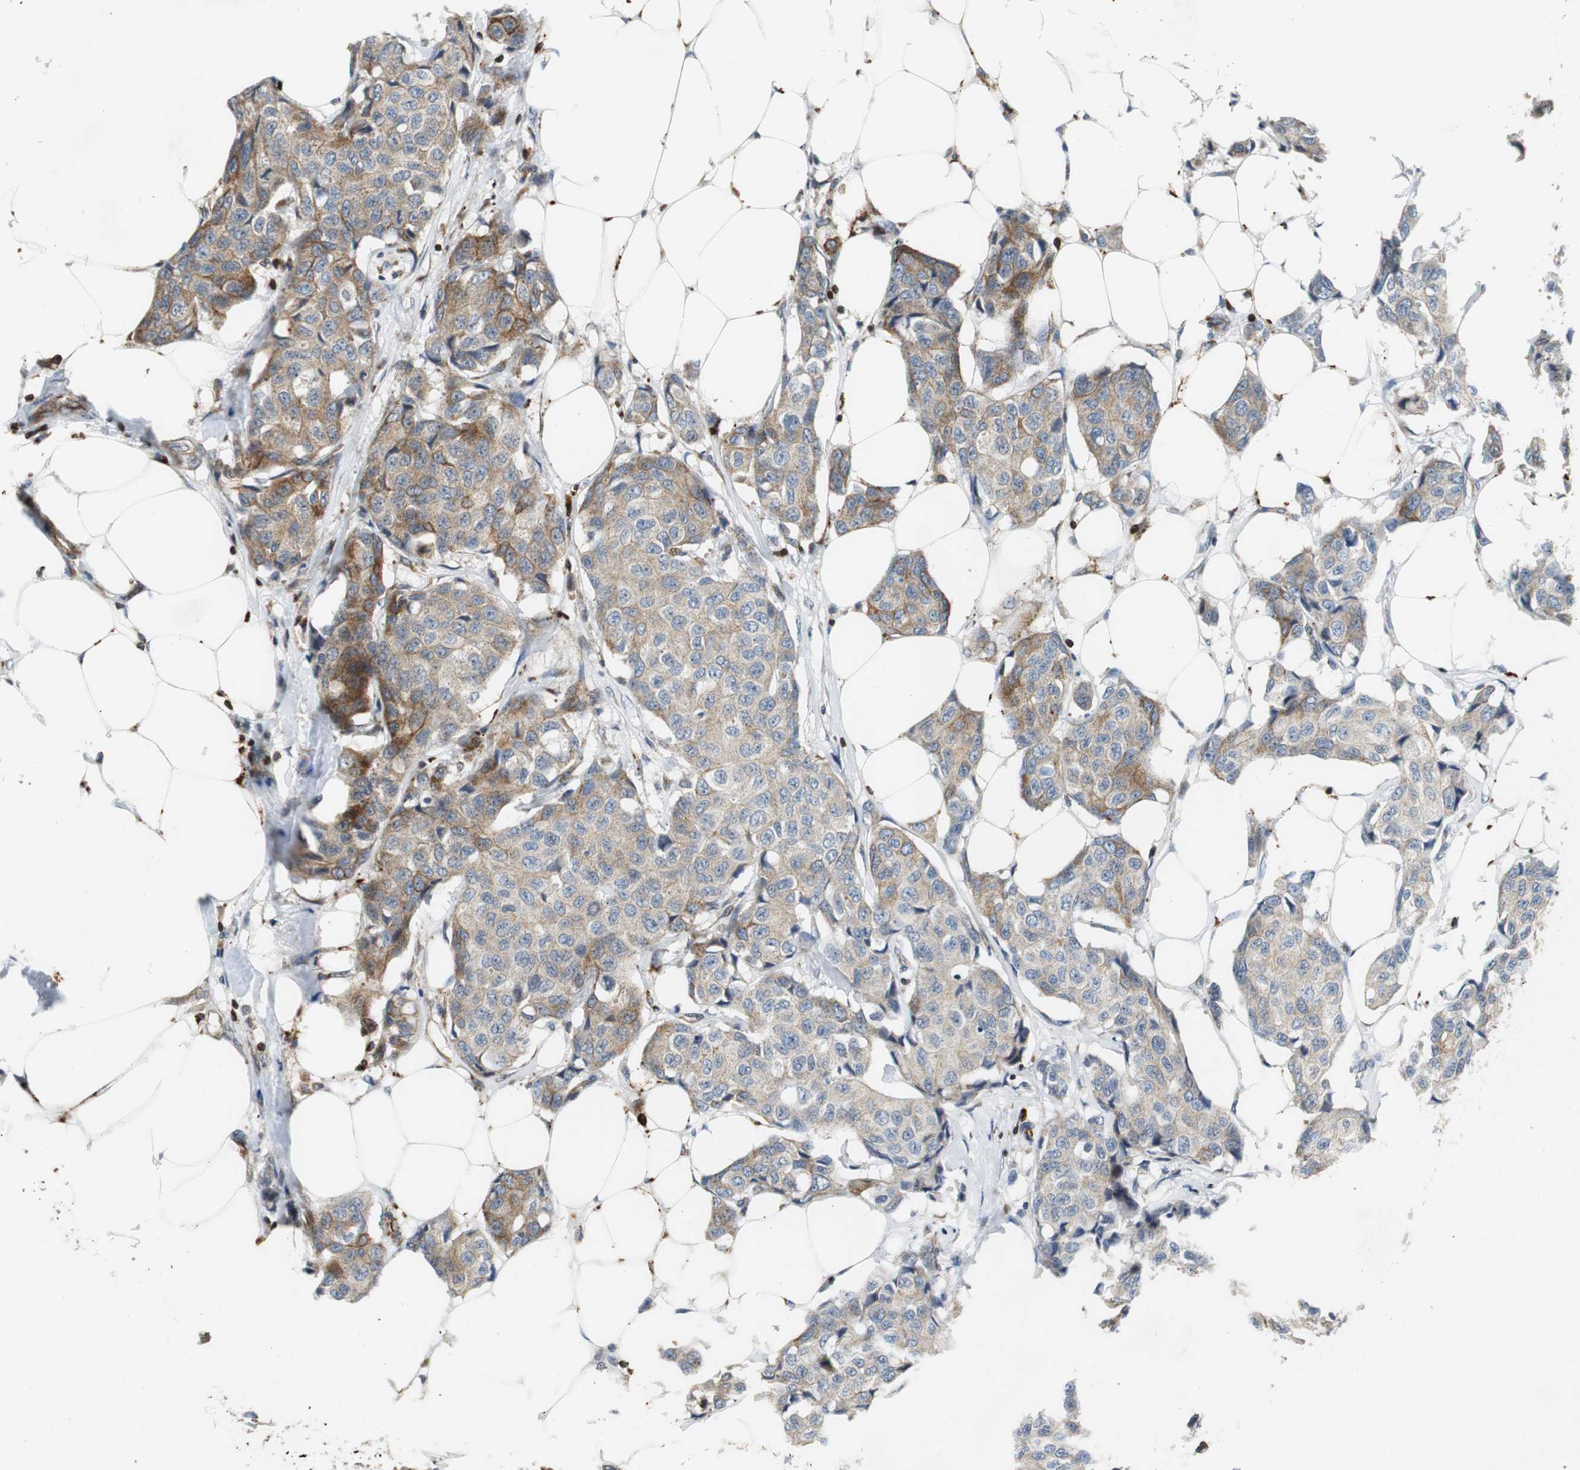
{"staining": {"intensity": "weak", "quantity": ">75%", "location": "cytoplasmic/membranous"}, "tissue": "breast cancer", "cell_type": "Tumor cells", "image_type": "cancer", "snomed": [{"axis": "morphology", "description": "Duct carcinoma"}, {"axis": "topography", "description": "Breast"}], "caption": "Breast cancer (infiltrating ductal carcinoma) was stained to show a protein in brown. There is low levels of weak cytoplasmic/membranous expression in about >75% of tumor cells.", "gene": "TUBA4A", "patient": {"sex": "female", "age": 80}}